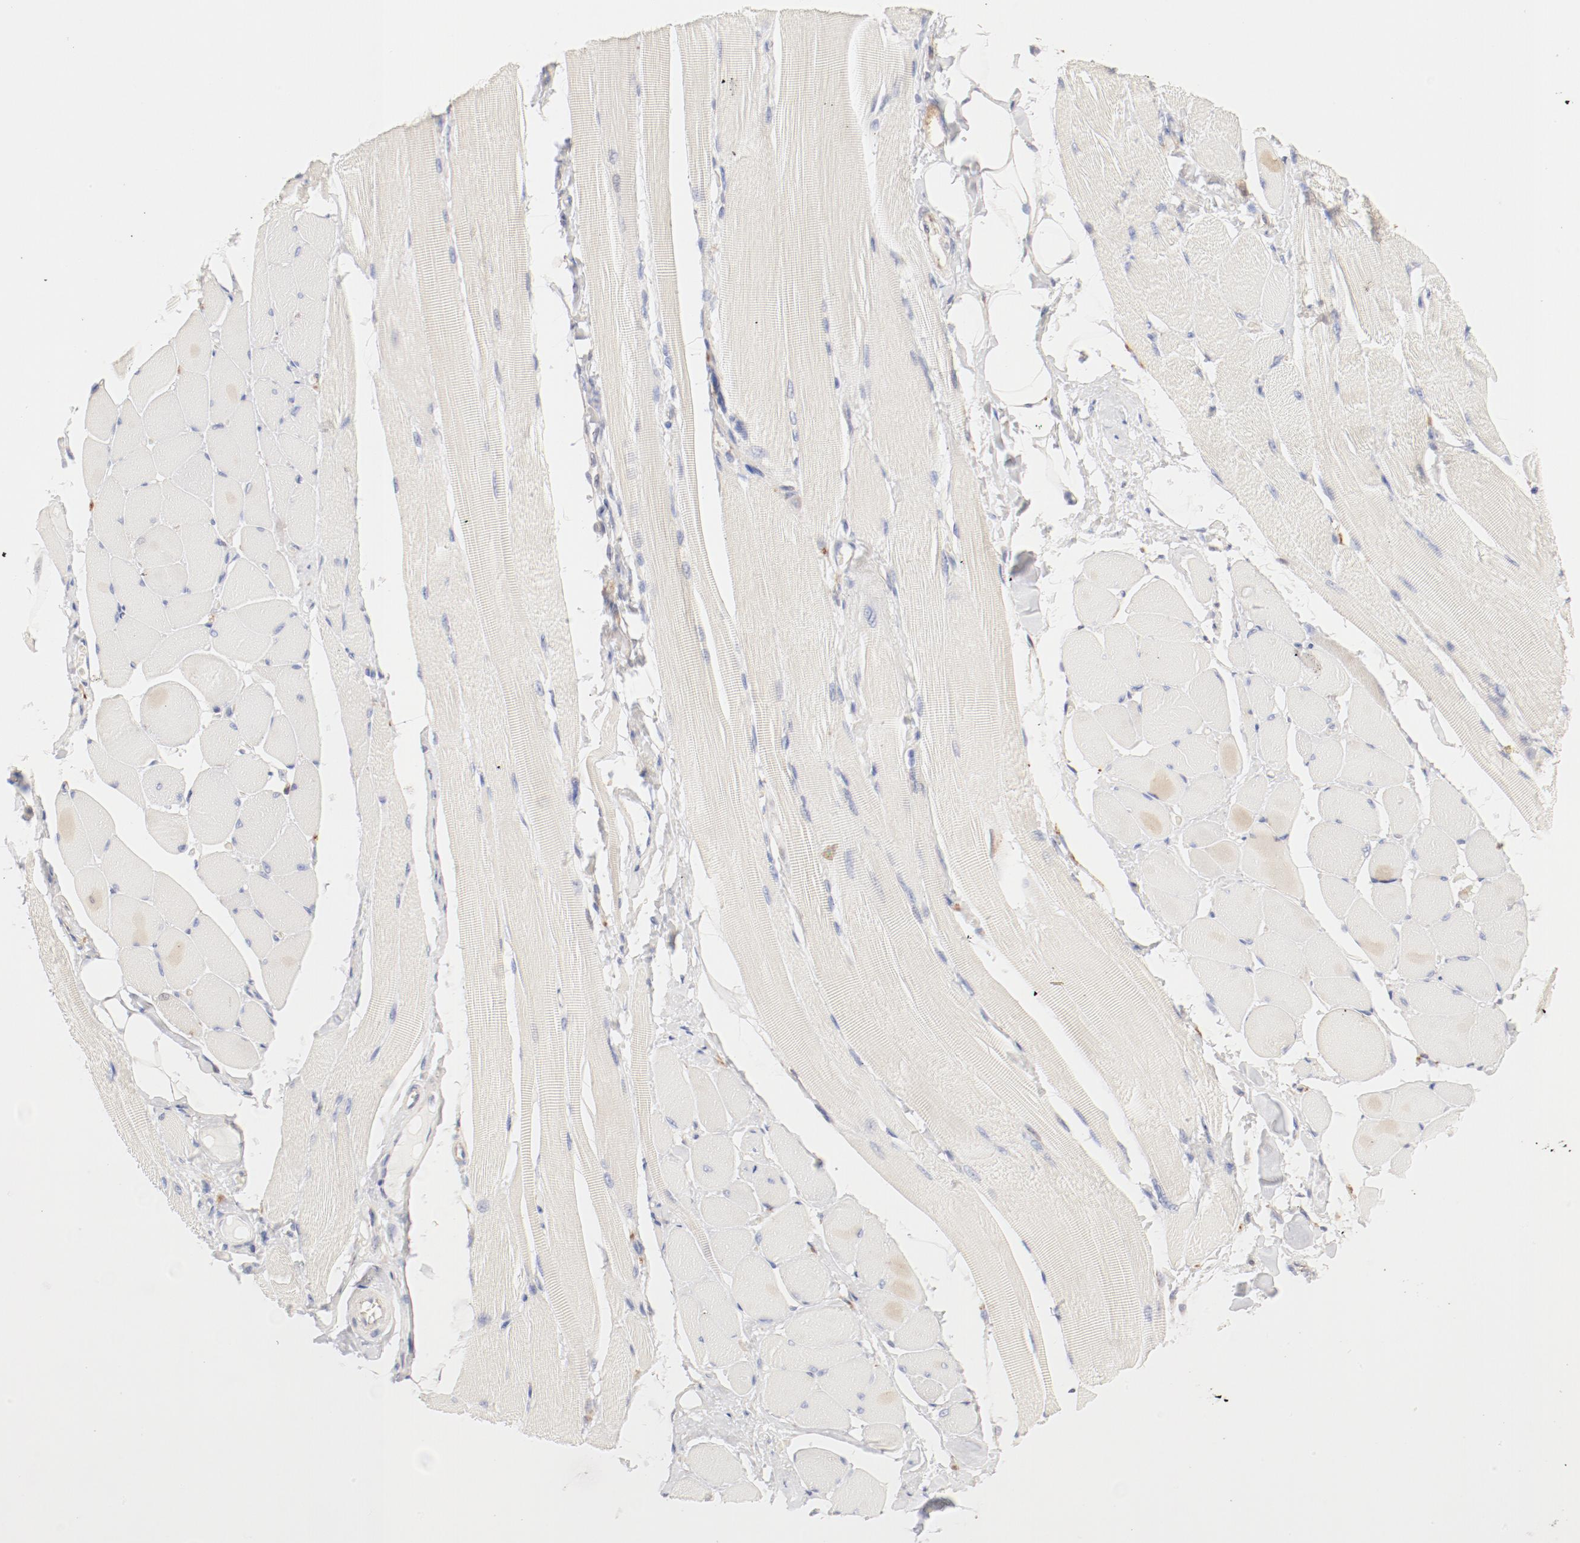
{"staining": {"intensity": "negative", "quantity": "none", "location": "none"}, "tissue": "skeletal muscle", "cell_type": "Myocytes", "image_type": "normal", "snomed": [{"axis": "morphology", "description": "Normal tissue, NOS"}, {"axis": "topography", "description": "Skeletal muscle"}, {"axis": "topography", "description": "Peripheral nerve tissue"}], "caption": "The IHC photomicrograph has no significant staining in myocytes of skeletal muscle. (Stains: DAB (3,3'-diaminobenzidine) immunohistochemistry with hematoxylin counter stain, Microscopy: brightfield microscopy at high magnification).", "gene": "CTSH", "patient": {"sex": "female", "age": 84}}